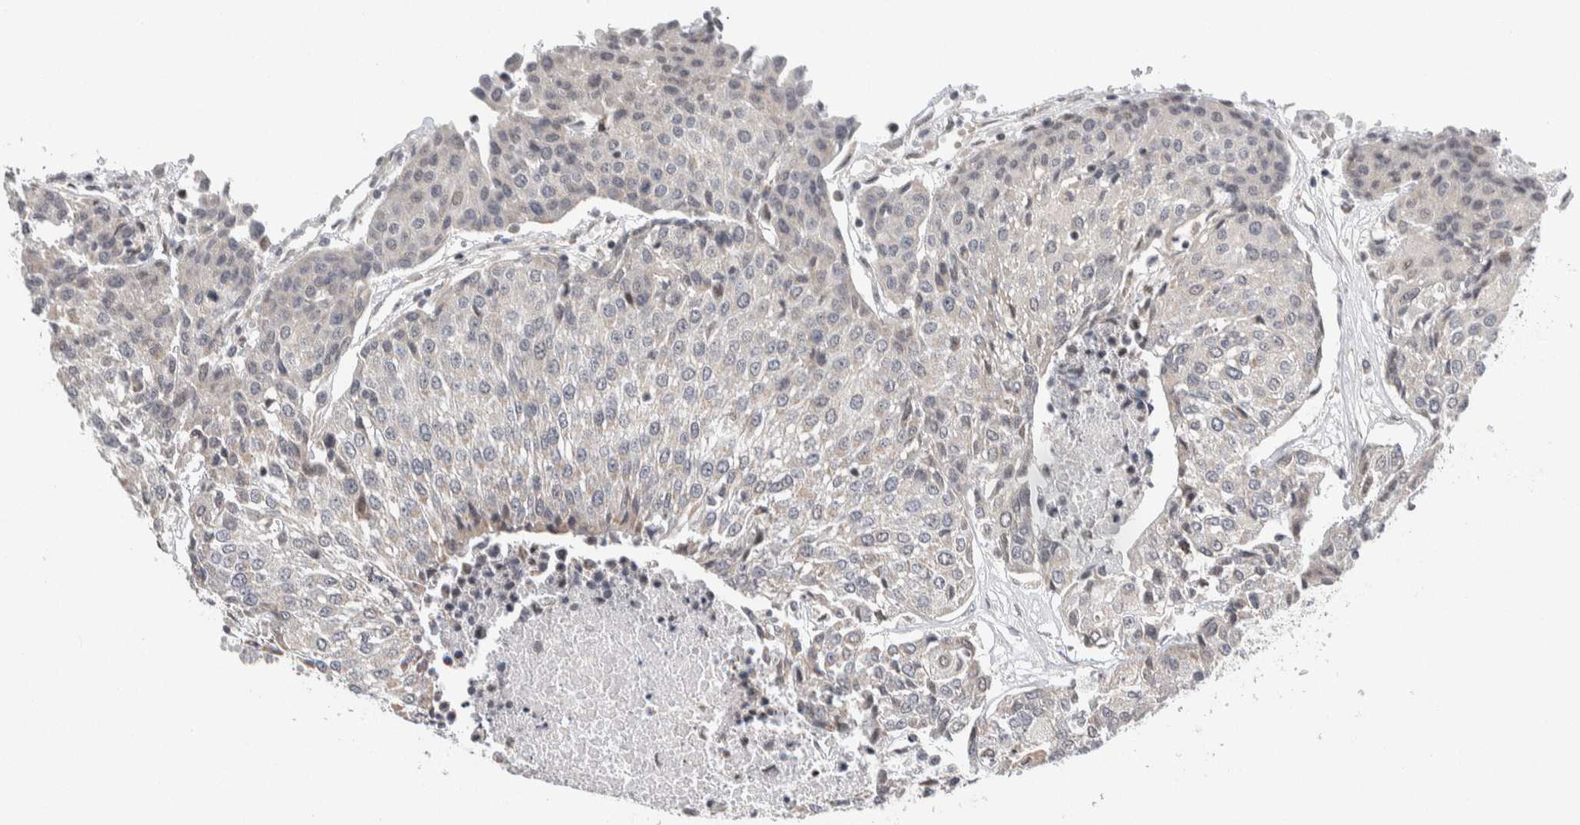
{"staining": {"intensity": "negative", "quantity": "none", "location": "none"}, "tissue": "urothelial cancer", "cell_type": "Tumor cells", "image_type": "cancer", "snomed": [{"axis": "morphology", "description": "Urothelial carcinoma, High grade"}, {"axis": "topography", "description": "Urinary bladder"}], "caption": "Tumor cells are negative for brown protein staining in urothelial cancer.", "gene": "NEUROD1", "patient": {"sex": "female", "age": 85}}